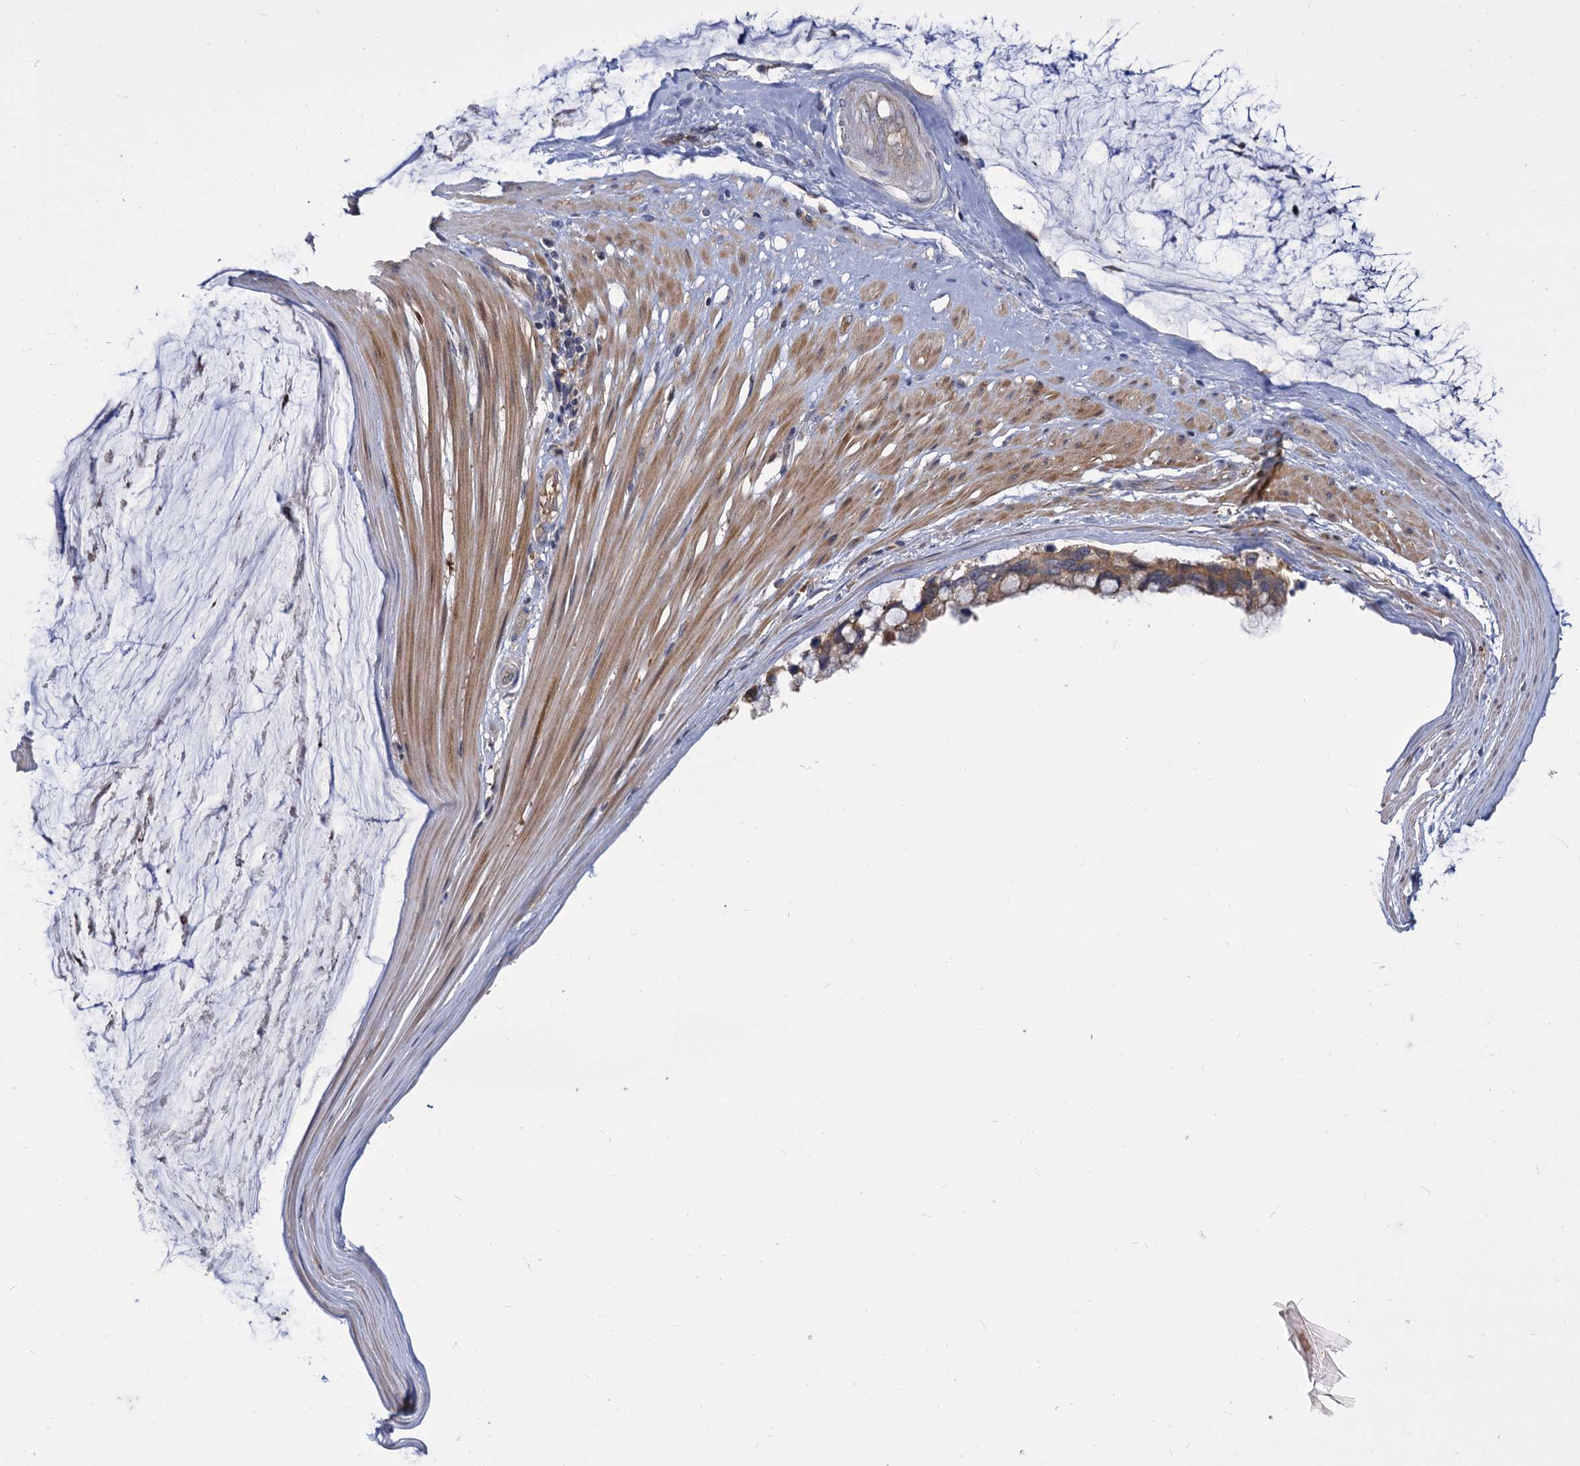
{"staining": {"intensity": "moderate", "quantity": ">75%", "location": "cytoplasmic/membranous"}, "tissue": "ovarian cancer", "cell_type": "Tumor cells", "image_type": "cancer", "snomed": [{"axis": "morphology", "description": "Cystadenocarcinoma, mucinous, NOS"}, {"axis": "topography", "description": "Ovary"}], "caption": "A medium amount of moderate cytoplasmic/membranous staining is appreciated in about >75% of tumor cells in mucinous cystadenocarcinoma (ovarian) tissue.", "gene": "GCLC", "patient": {"sex": "female", "age": 39}}